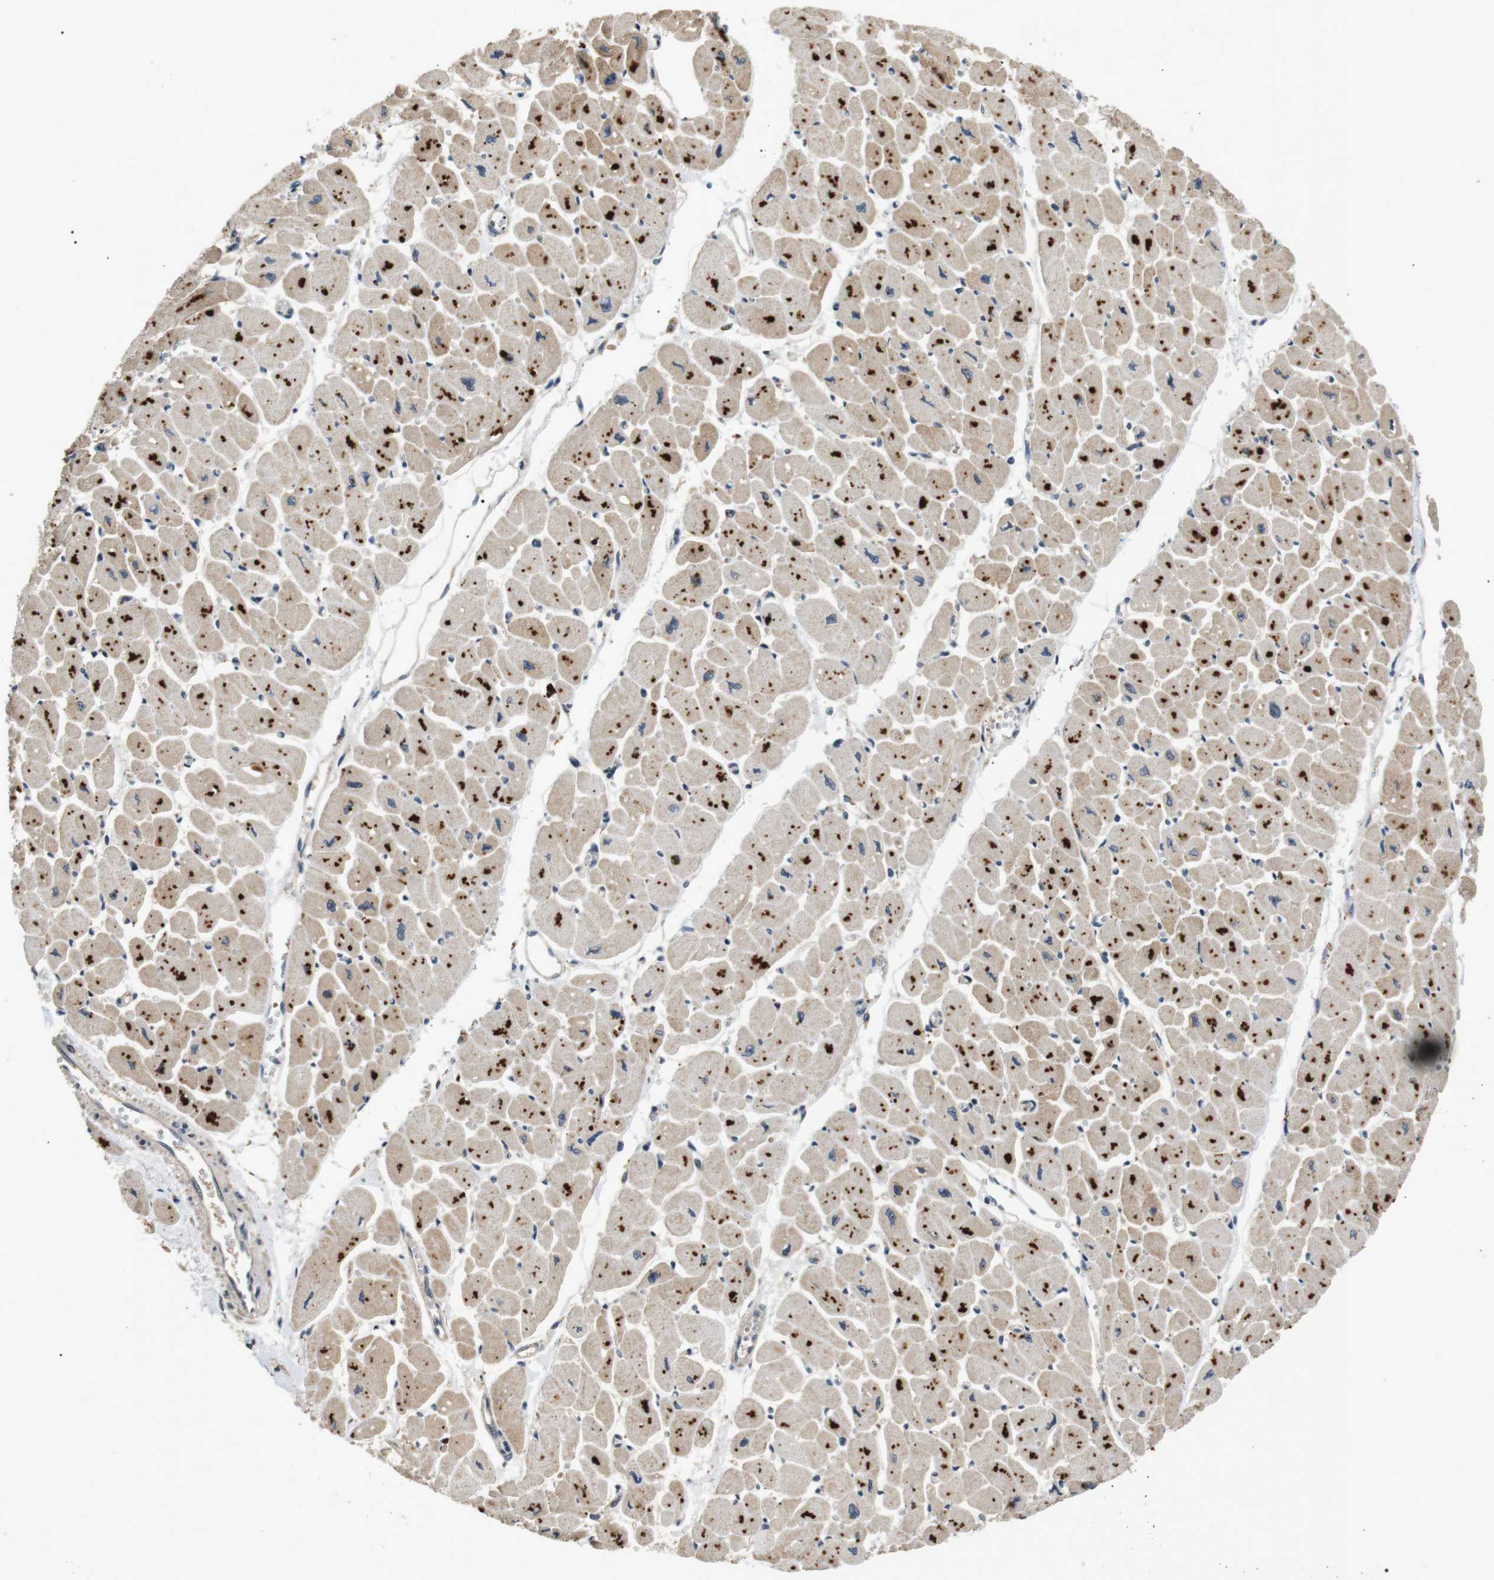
{"staining": {"intensity": "moderate", "quantity": "25%-75%", "location": "cytoplasmic/membranous"}, "tissue": "heart muscle", "cell_type": "Cardiomyocytes", "image_type": "normal", "snomed": [{"axis": "morphology", "description": "Normal tissue, NOS"}, {"axis": "topography", "description": "Heart"}], "caption": "This photomicrograph shows benign heart muscle stained with immunohistochemistry (IHC) to label a protein in brown. The cytoplasmic/membranous of cardiomyocytes show moderate positivity for the protein. Nuclei are counter-stained blue.", "gene": "HSPA13", "patient": {"sex": "female", "age": 54}}